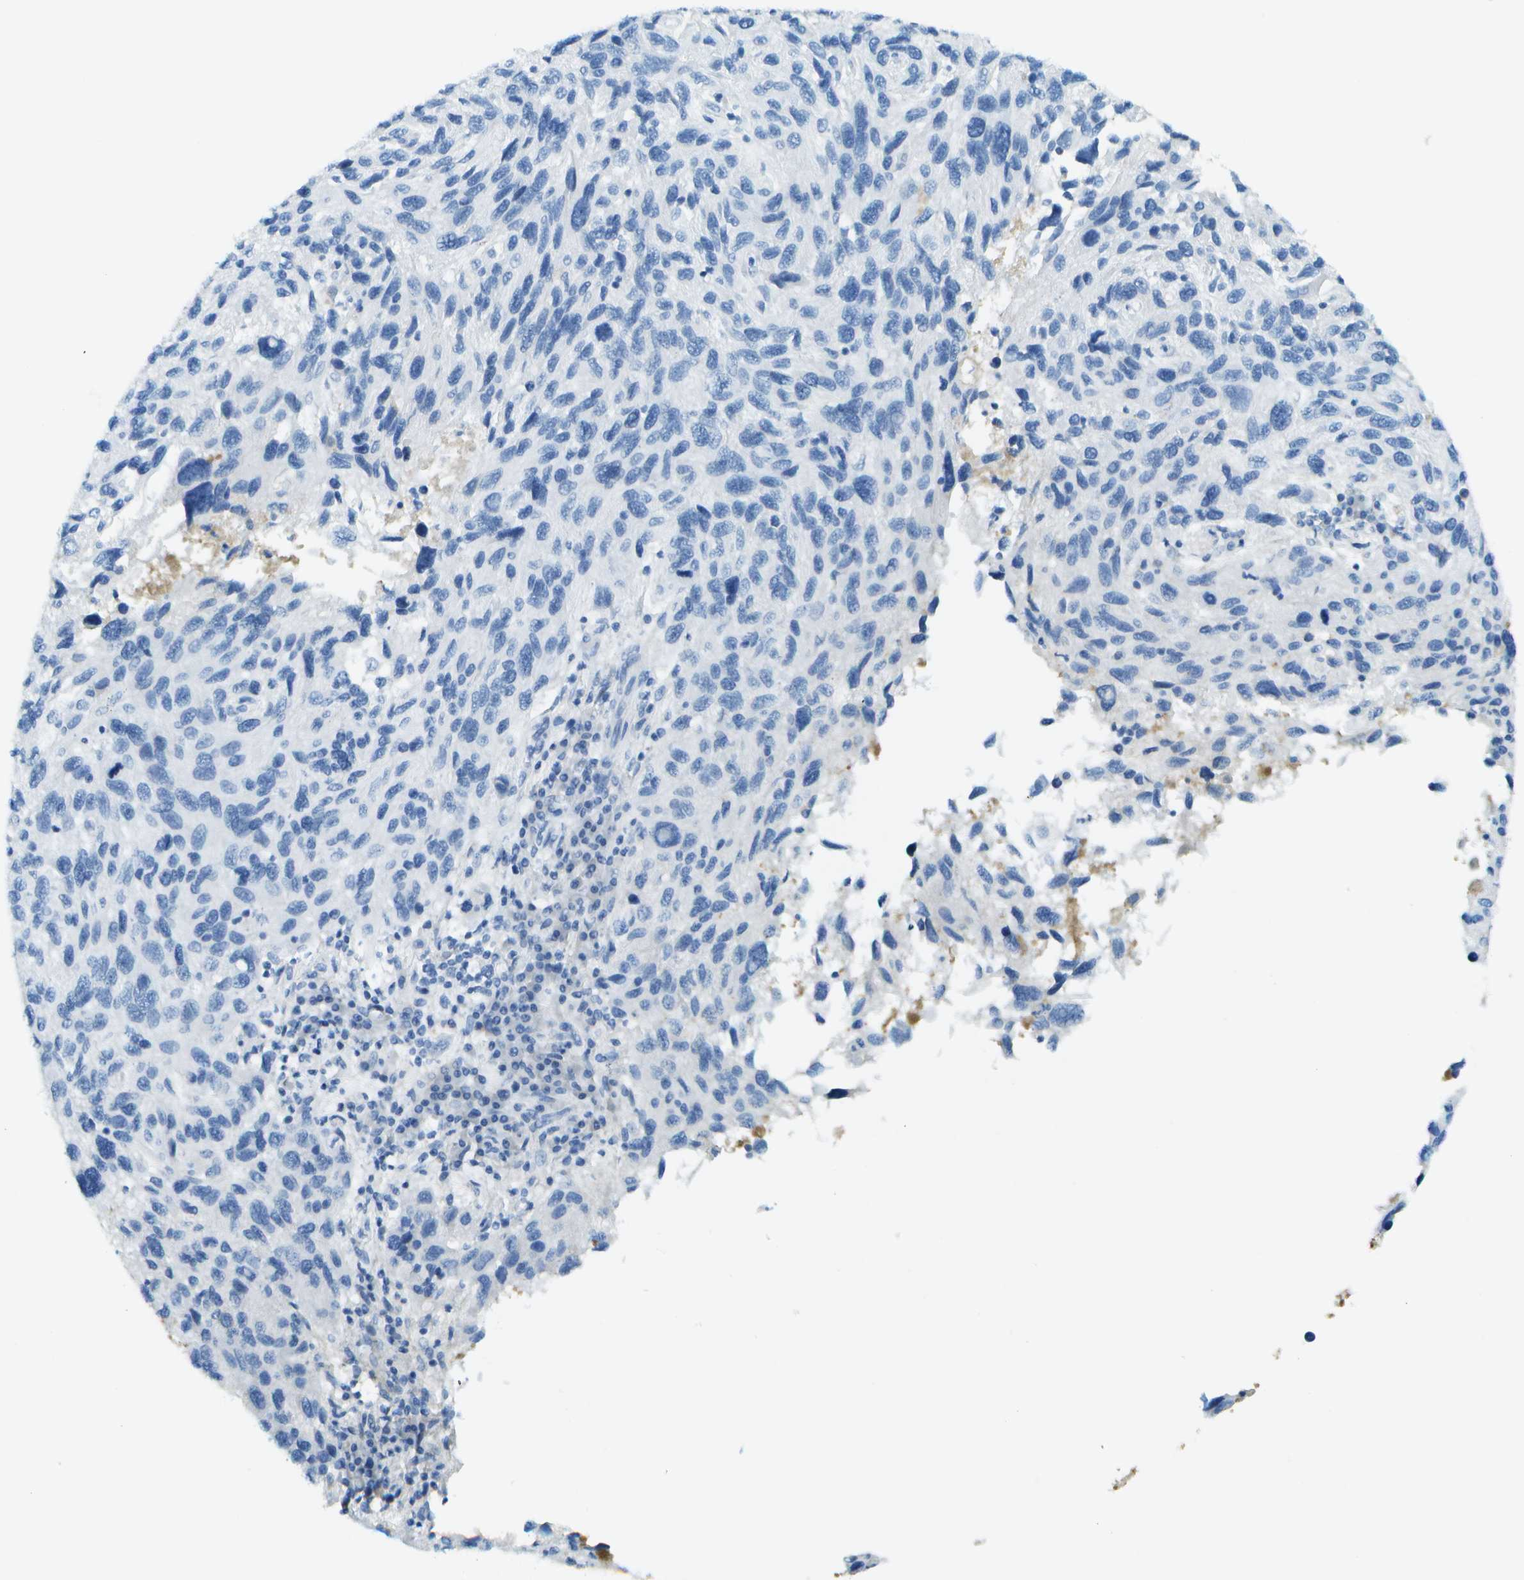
{"staining": {"intensity": "negative", "quantity": "none", "location": "none"}, "tissue": "melanoma", "cell_type": "Tumor cells", "image_type": "cancer", "snomed": [{"axis": "morphology", "description": "Malignant melanoma, NOS"}, {"axis": "topography", "description": "Skin"}], "caption": "Human malignant melanoma stained for a protein using immunohistochemistry displays no expression in tumor cells.", "gene": "C1S", "patient": {"sex": "male", "age": 53}}